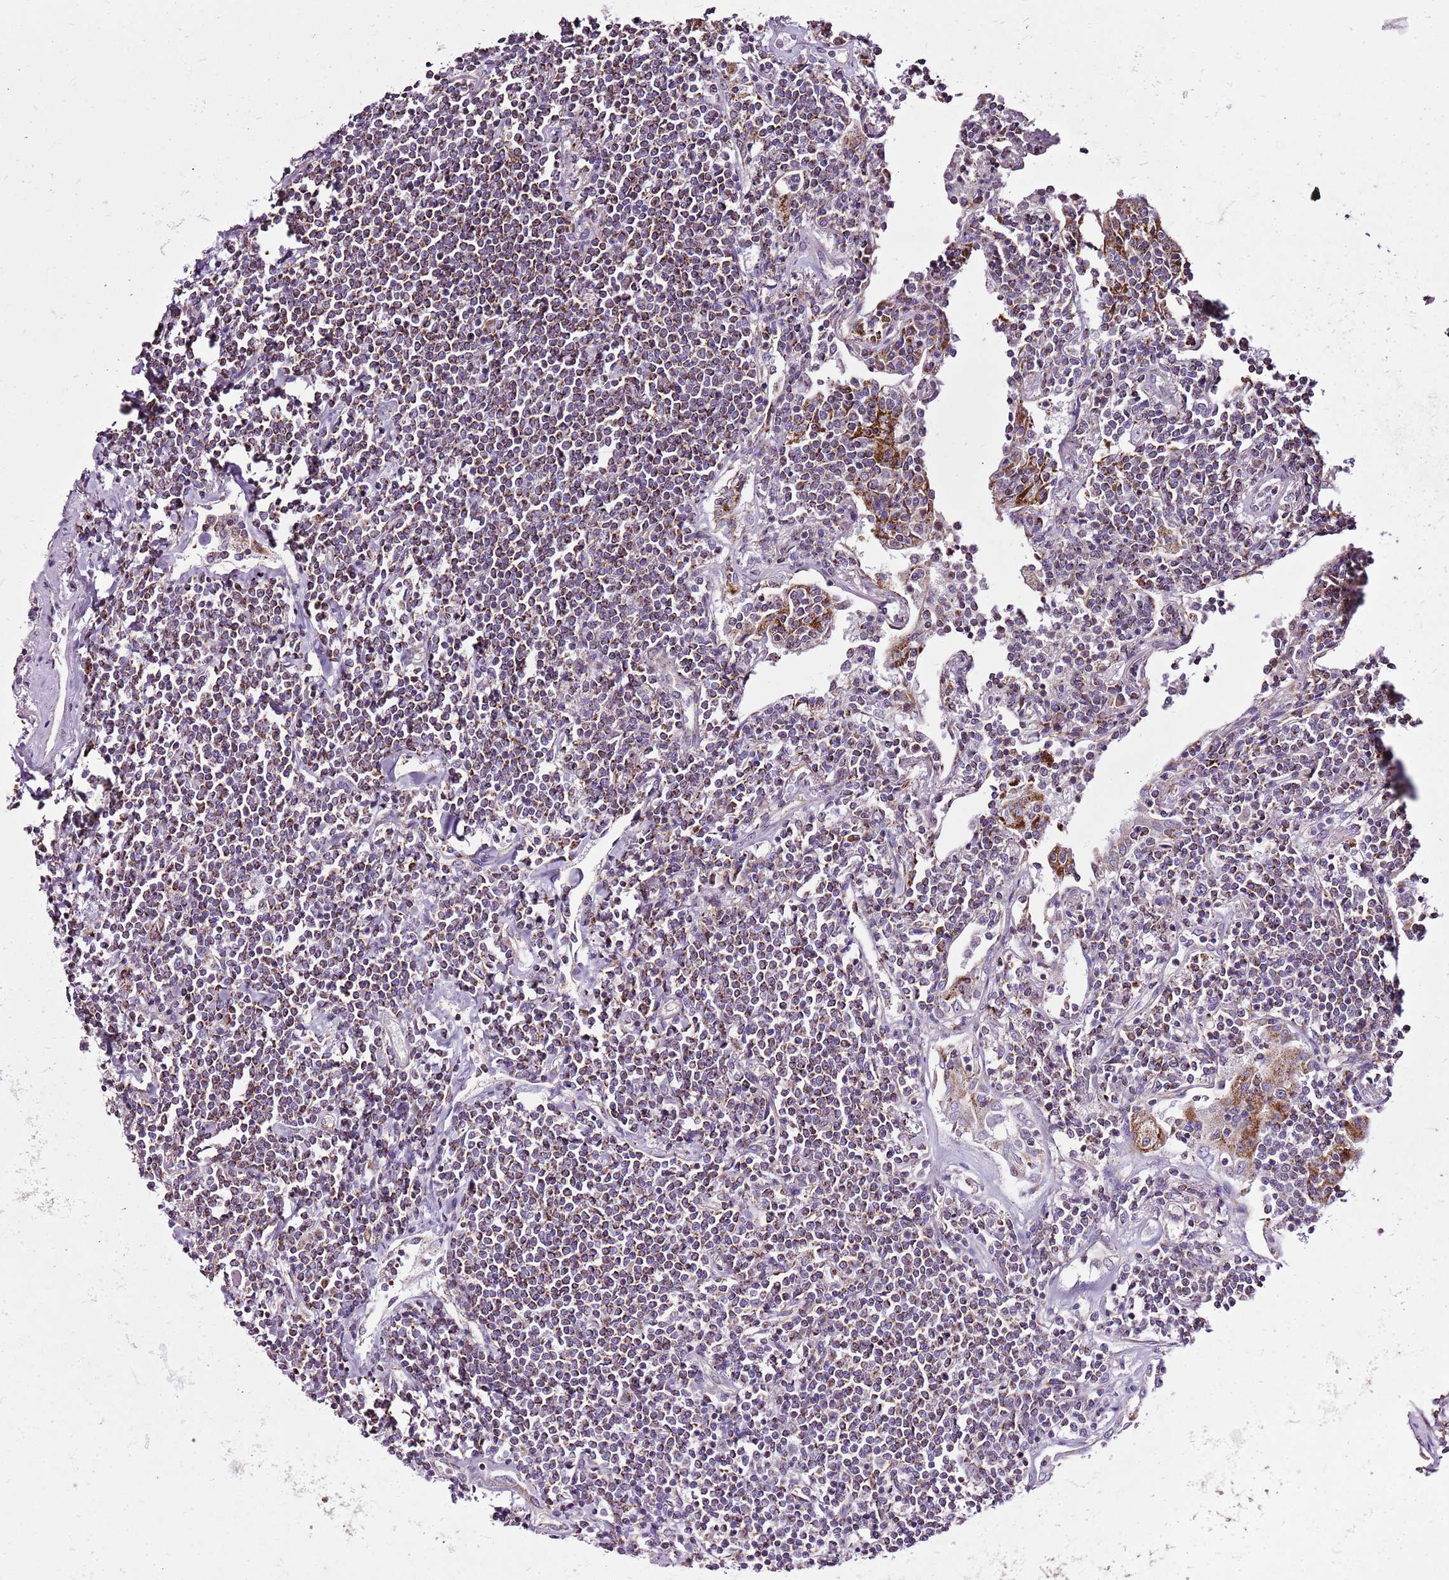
{"staining": {"intensity": "moderate", "quantity": ">75%", "location": "cytoplasmic/membranous"}, "tissue": "lymphoma", "cell_type": "Tumor cells", "image_type": "cancer", "snomed": [{"axis": "morphology", "description": "Malignant lymphoma, non-Hodgkin's type, Low grade"}, {"axis": "topography", "description": "Lung"}], "caption": "Lymphoma stained for a protein (brown) demonstrates moderate cytoplasmic/membranous positive positivity in about >75% of tumor cells.", "gene": "GCDH", "patient": {"sex": "female", "age": 71}}